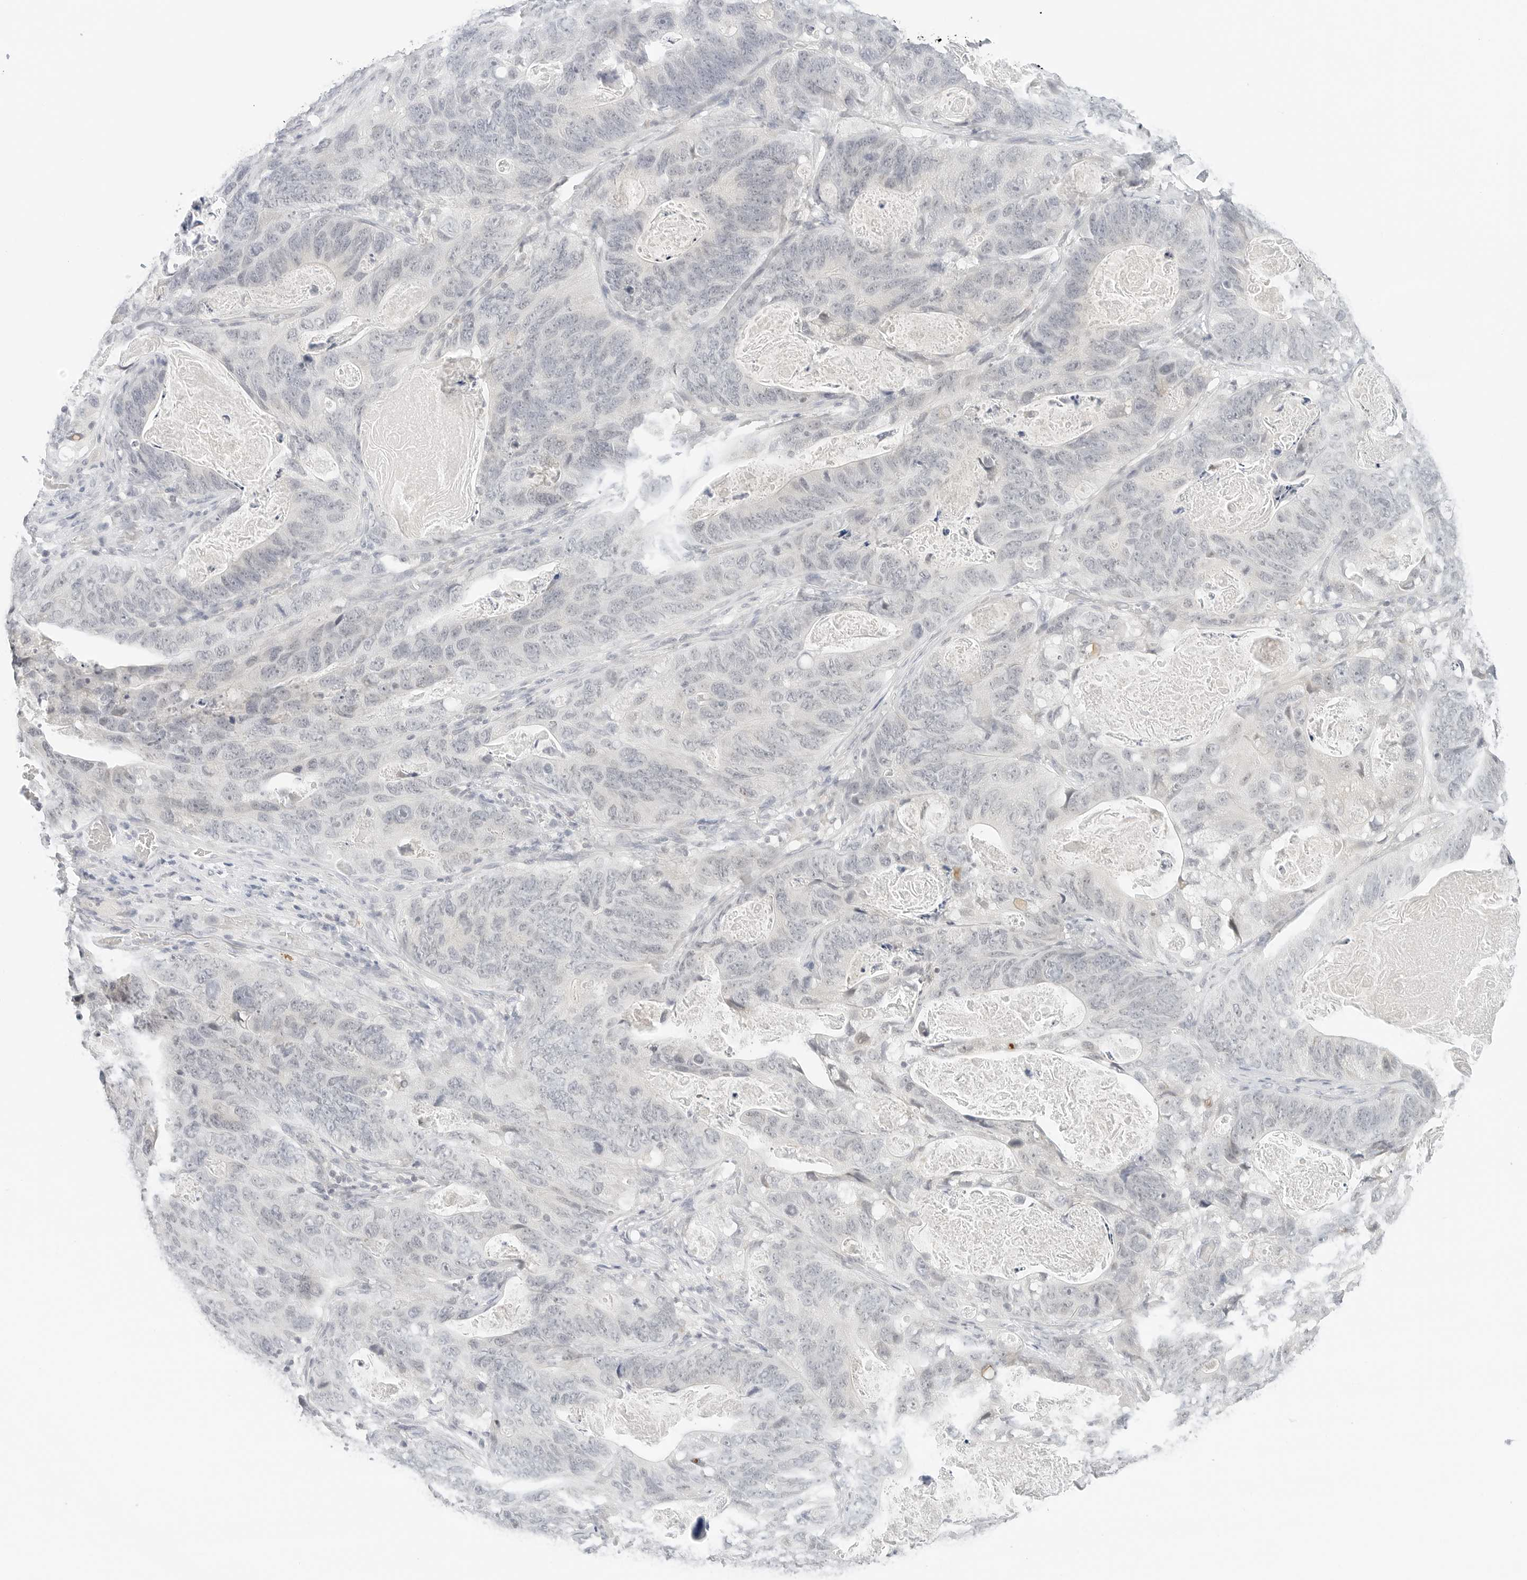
{"staining": {"intensity": "negative", "quantity": "none", "location": "none"}, "tissue": "stomach cancer", "cell_type": "Tumor cells", "image_type": "cancer", "snomed": [{"axis": "morphology", "description": "Normal tissue, NOS"}, {"axis": "morphology", "description": "Adenocarcinoma, NOS"}, {"axis": "topography", "description": "Stomach"}], "caption": "The immunohistochemistry (IHC) photomicrograph has no significant expression in tumor cells of stomach cancer (adenocarcinoma) tissue. The staining is performed using DAB brown chromogen with nuclei counter-stained in using hematoxylin.", "gene": "NEO1", "patient": {"sex": "female", "age": 89}}